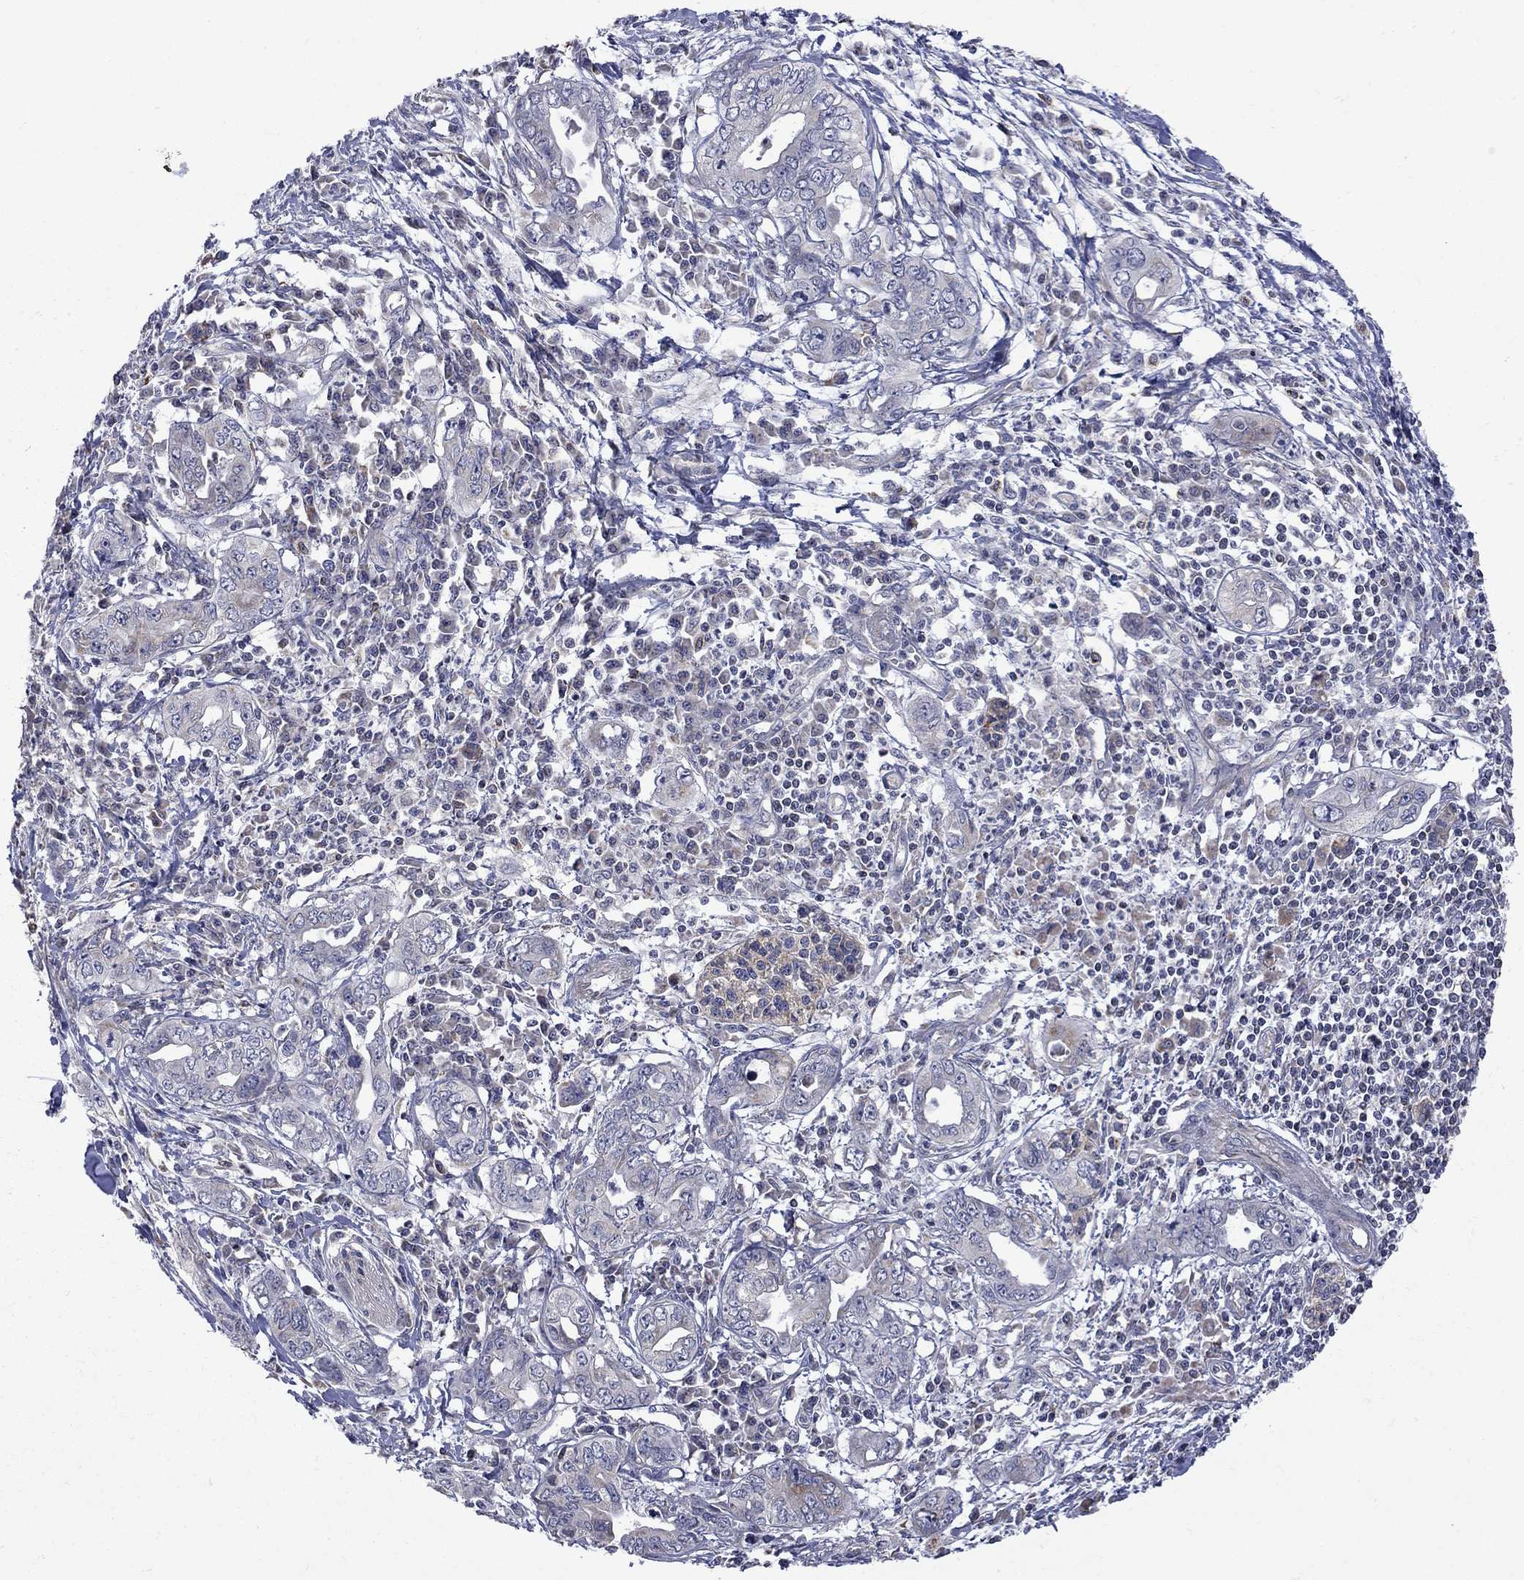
{"staining": {"intensity": "moderate", "quantity": "<25%", "location": "cytoplasmic/membranous"}, "tissue": "pancreatic cancer", "cell_type": "Tumor cells", "image_type": "cancer", "snomed": [{"axis": "morphology", "description": "Adenocarcinoma, NOS"}, {"axis": "topography", "description": "Pancreas"}], "caption": "This histopathology image reveals immunohistochemistry staining of human pancreatic cancer (adenocarcinoma), with low moderate cytoplasmic/membranous positivity in about <25% of tumor cells.", "gene": "SH2B1", "patient": {"sex": "male", "age": 68}}